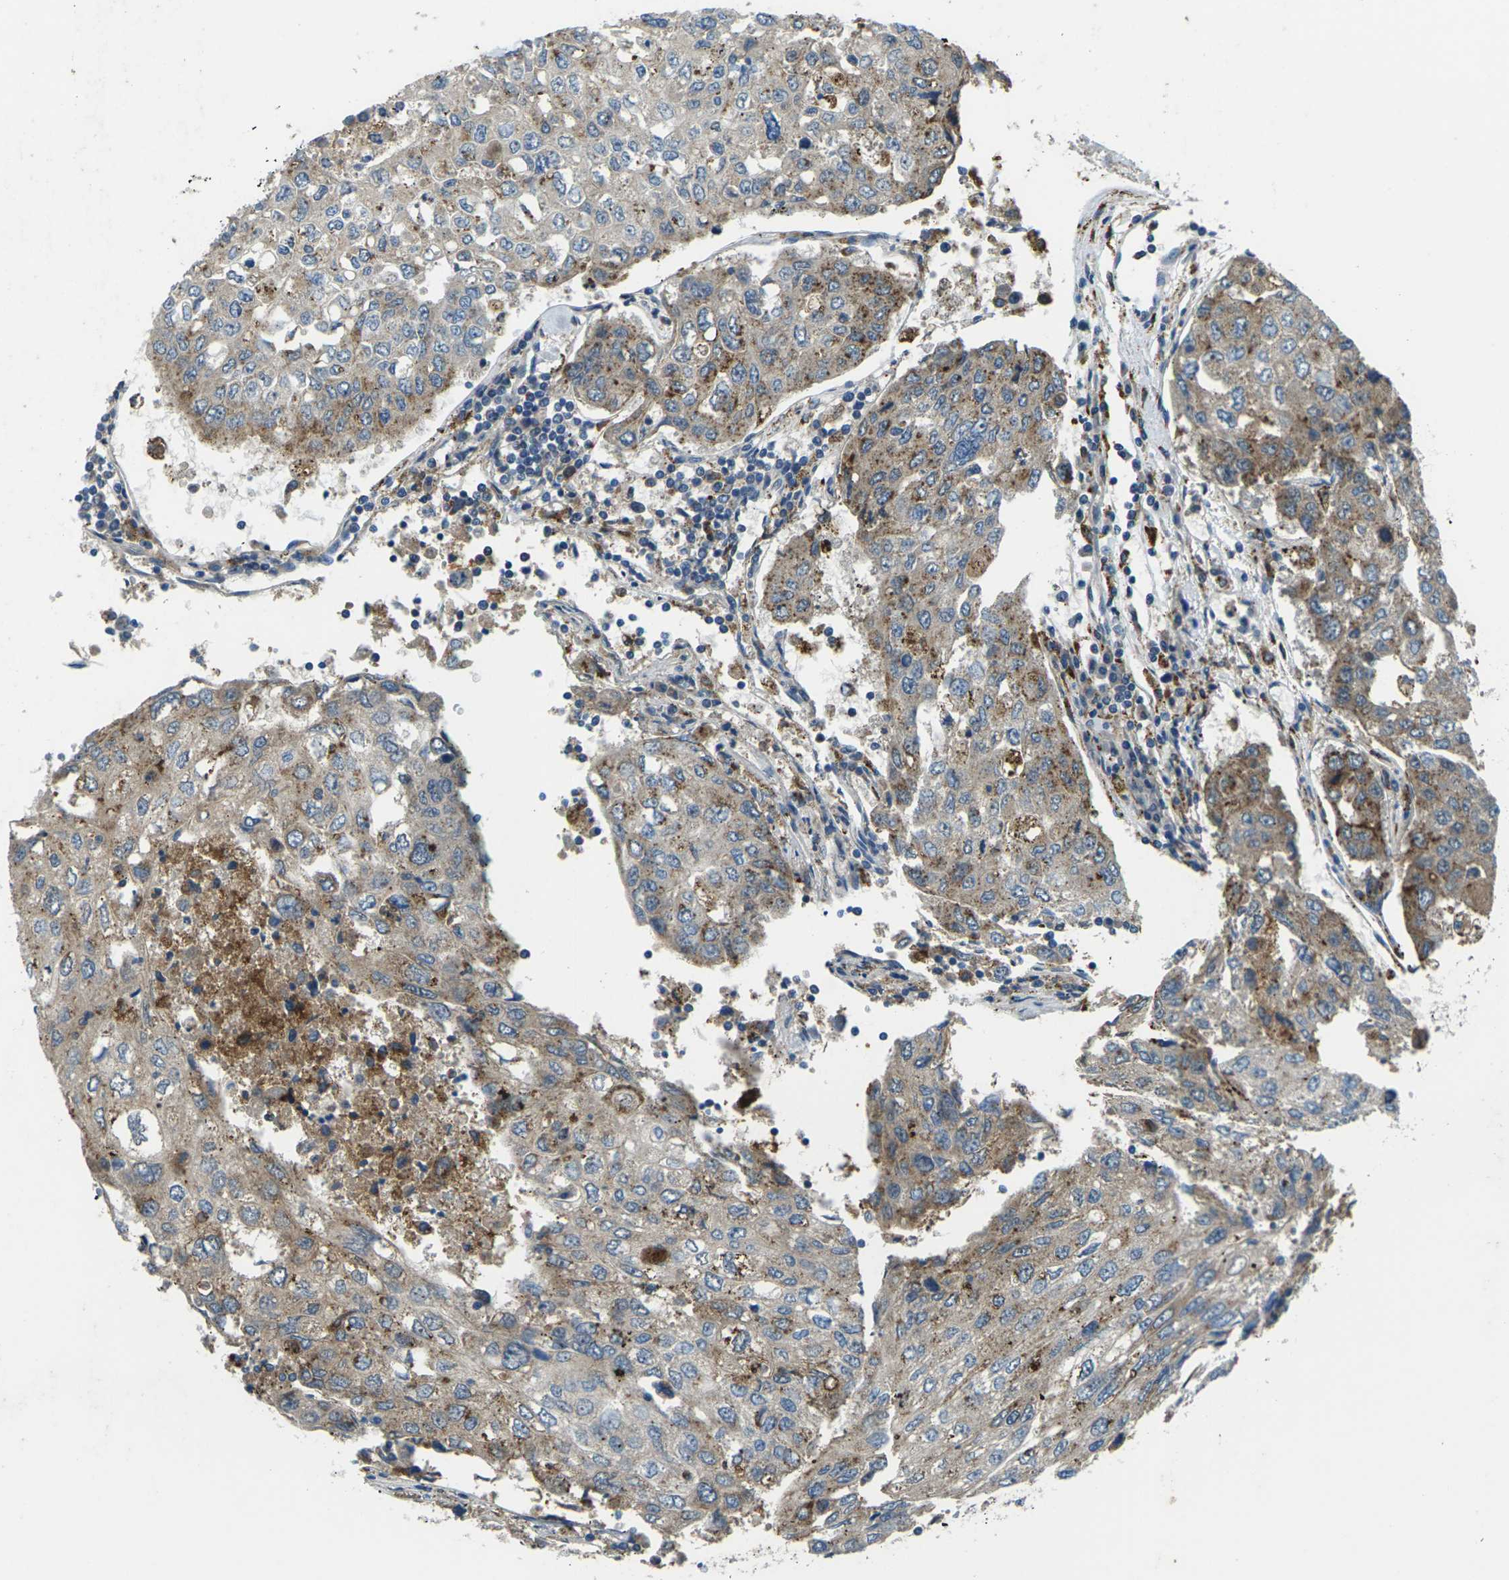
{"staining": {"intensity": "moderate", "quantity": ">75%", "location": "cytoplasmic/membranous"}, "tissue": "urothelial cancer", "cell_type": "Tumor cells", "image_type": "cancer", "snomed": [{"axis": "morphology", "description": "Urothelial carcinoma, High grade"}, {"axis": "topography", "description": "Lymph node"}, {"axis": "topography", "description": "Urinary bladder"}], "caption": "Urothelial cancer was stained to show a protein in brown. There is medium levels of moderate cytoplasmic/membranous expression in about >75% of tumor cells.", "gene": "SLC31A2", "patient": {"sex": "male", "age": 51}}